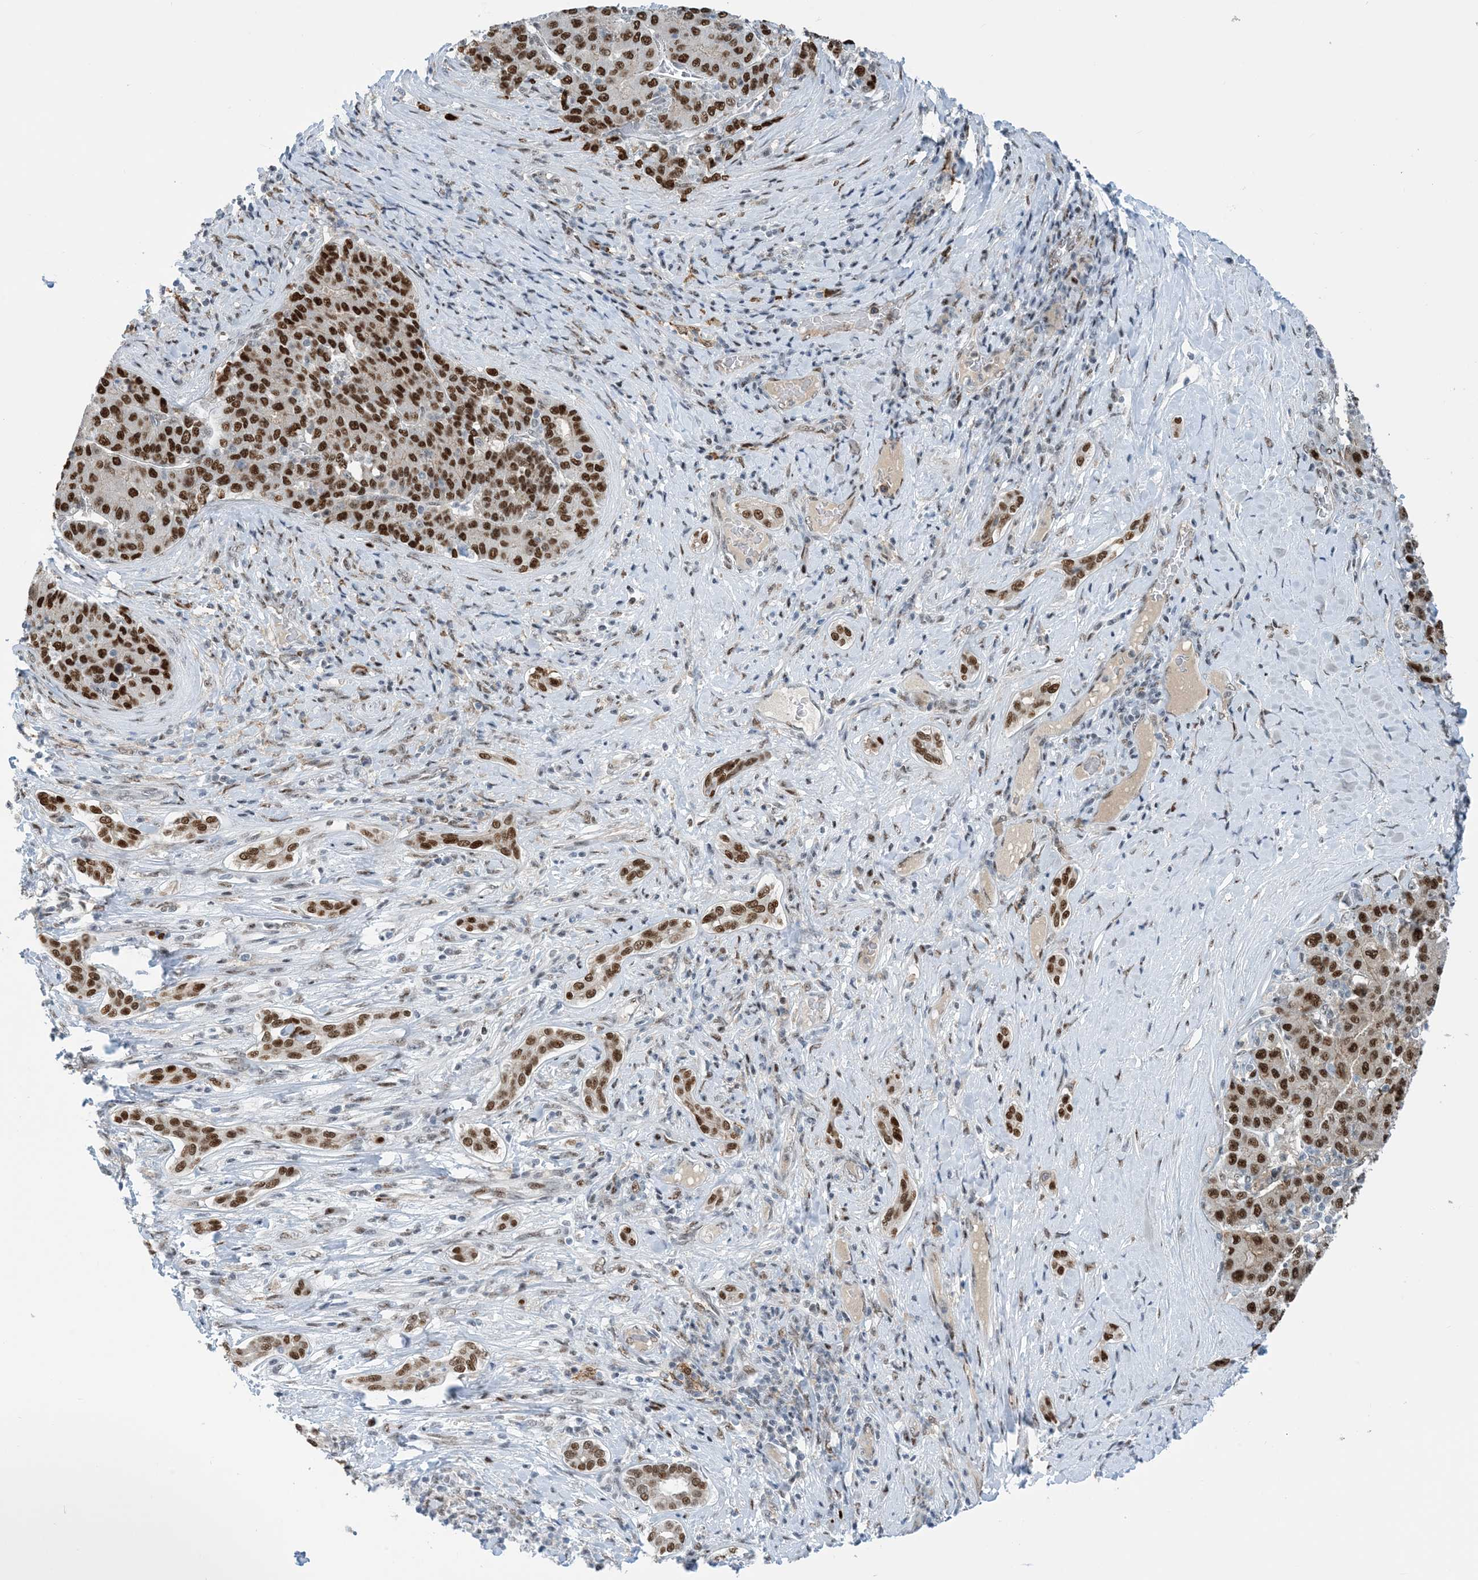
{"staining": {"intensity": "strong", "quantity": ">75%", "location": "nuclear"}, "tissue": "liver cancer", "cell_type": "Tumor cells", "image_type": "cancer", "snomed": [{"axis": "morphology", "description": "Carcinoma, Hepatocellular, NOS"}, {"axis": "topography", "description": "Liver"}], "caption": "Immunohistochemical staining of hepatocellular carcinoma (liver) shows strong nuclear protein expression in approximately >75% of tumor cells. Using DAB (brown) and hematoxylin (blue) stains, captured at high magnification using brightfield microscopy.", "gene": "HEMK1", "patient": {"sex": "male", "age": 65}}